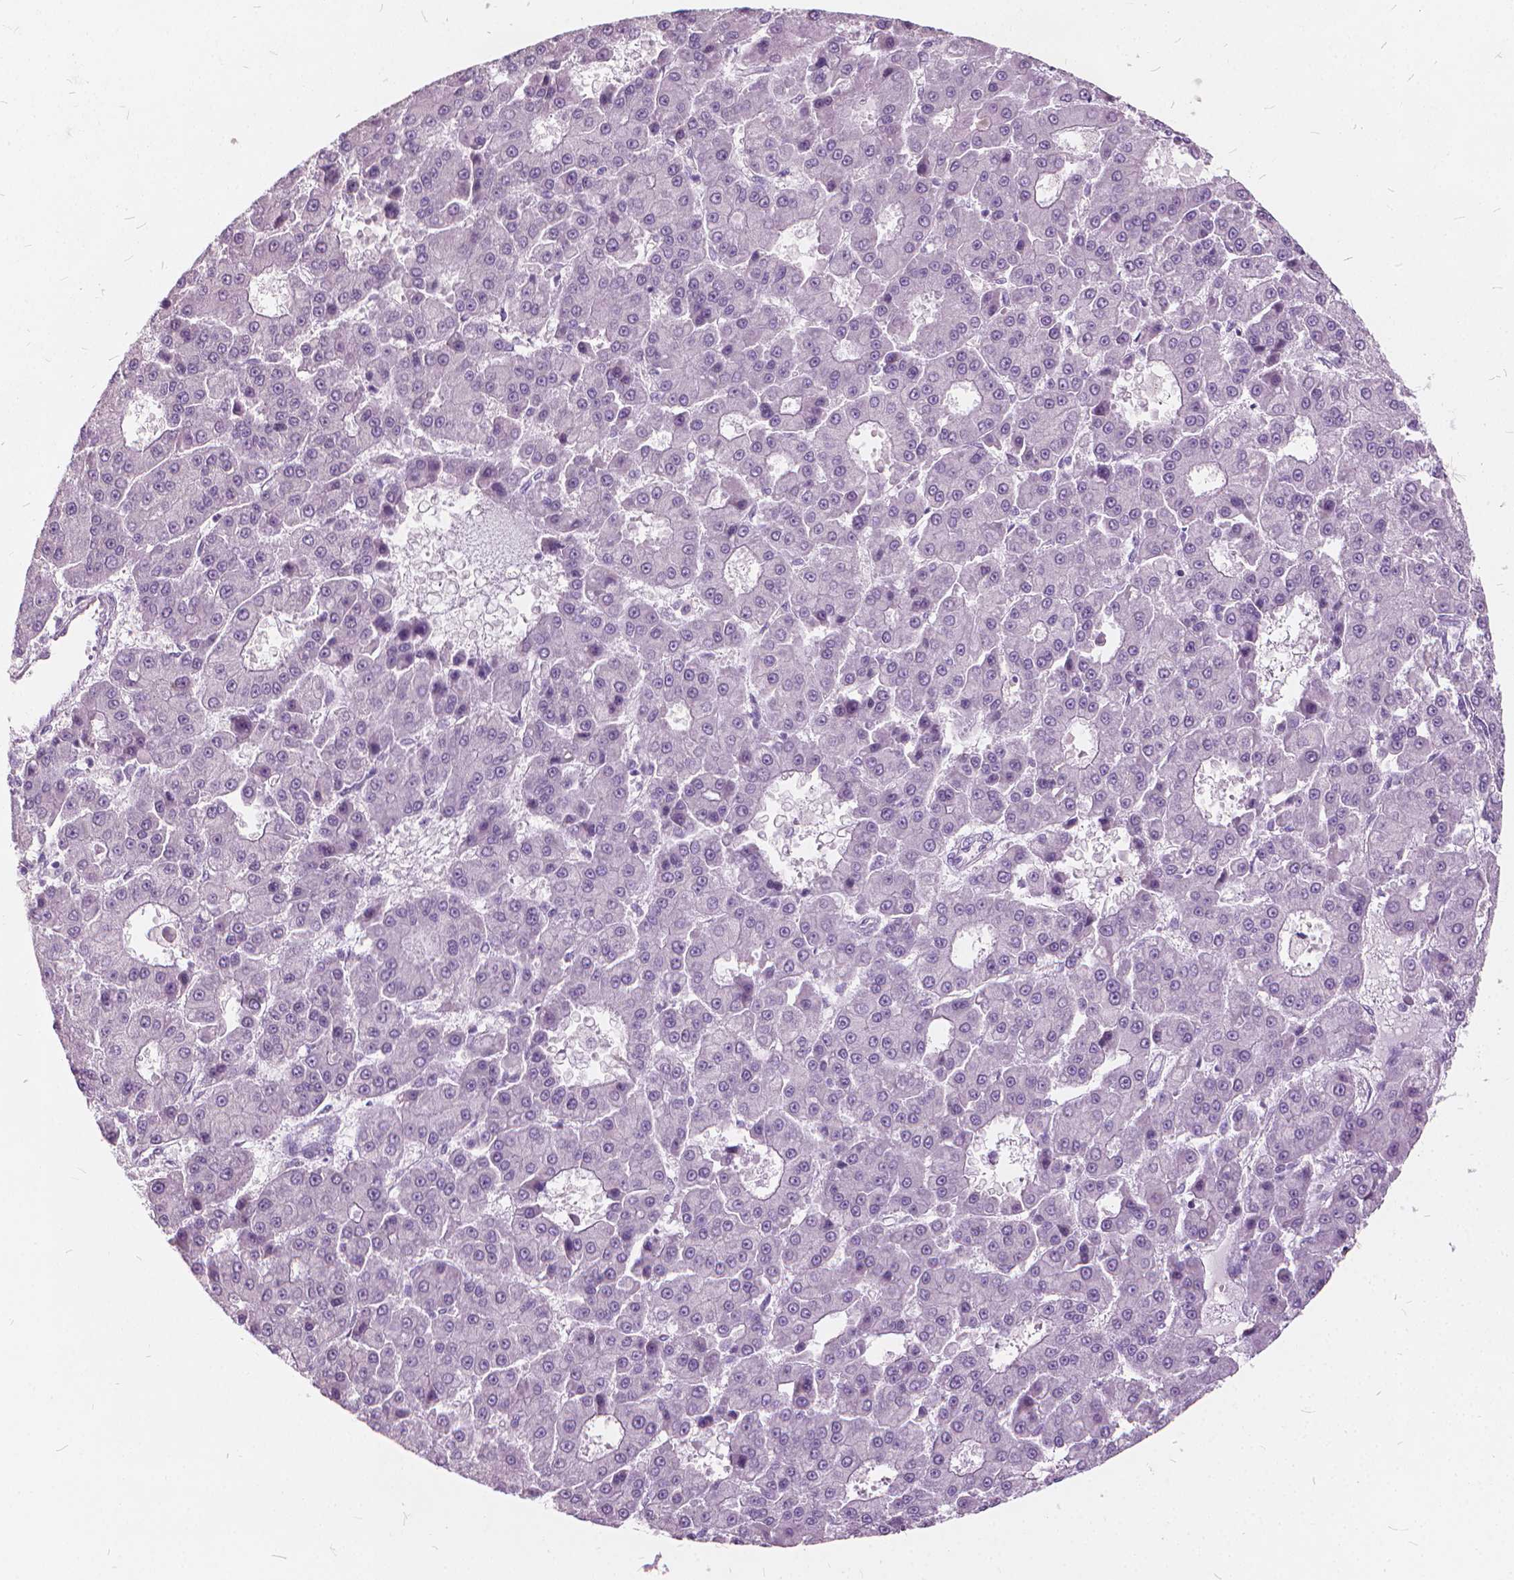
{"staining": {"intensity": "negative", "quantity": "none", "location": "none"}, "tissue": "liver cancer", "cell_type": "Tumor cells", "image_type": "cancer", "snomed": [{"axis": "morphology", "description": "Carcinoma, Hepatocellular, NOS"}, {"axis": "topography", "description": "Liver"}], "caption": "Immunohistochemical staining of human liver cancer (hepatocellular carcinoma) reveals no significant positivity in tumor cells.", "gene": "DNM1", "patient": {"sex": "male", "age": 70}}